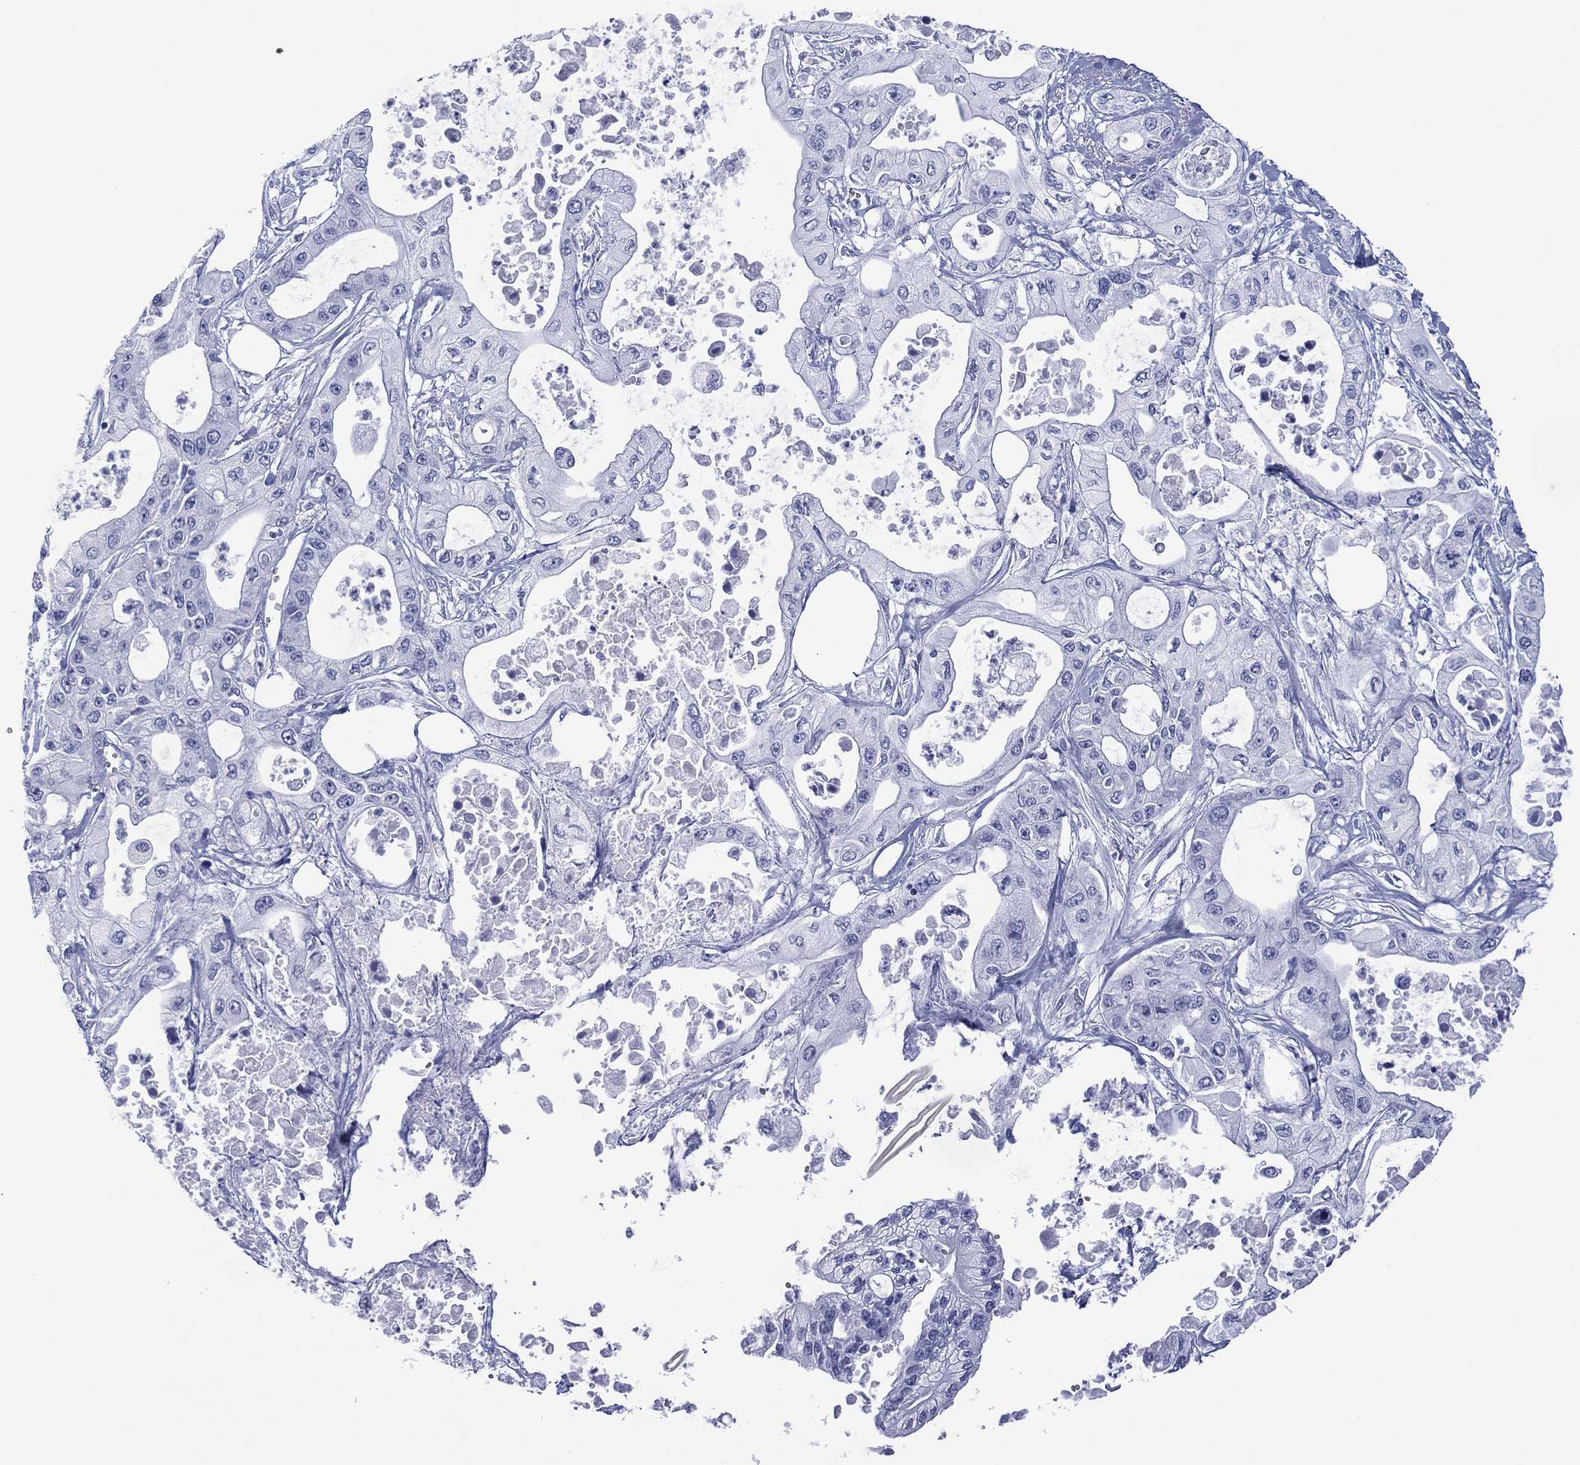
{"staining": {"intensity": "negative", "quantity": "none", "location": "none"}, "tissue": "pancreatic cancer", "cell_type": "Tumor cells", "image_type": "cancer", "snomed": [{"axis": "morphology", "description": "Adenocarcinoma, NOS"}, {"axis": "topography", "description": "Pancreas"}], "caption": "Immunohistochemistry (IHC) of pancreatic cancer displays no expression in tumor cells.", "gene": "DSG1", "patient": {"sex": "male", "age": 70}}